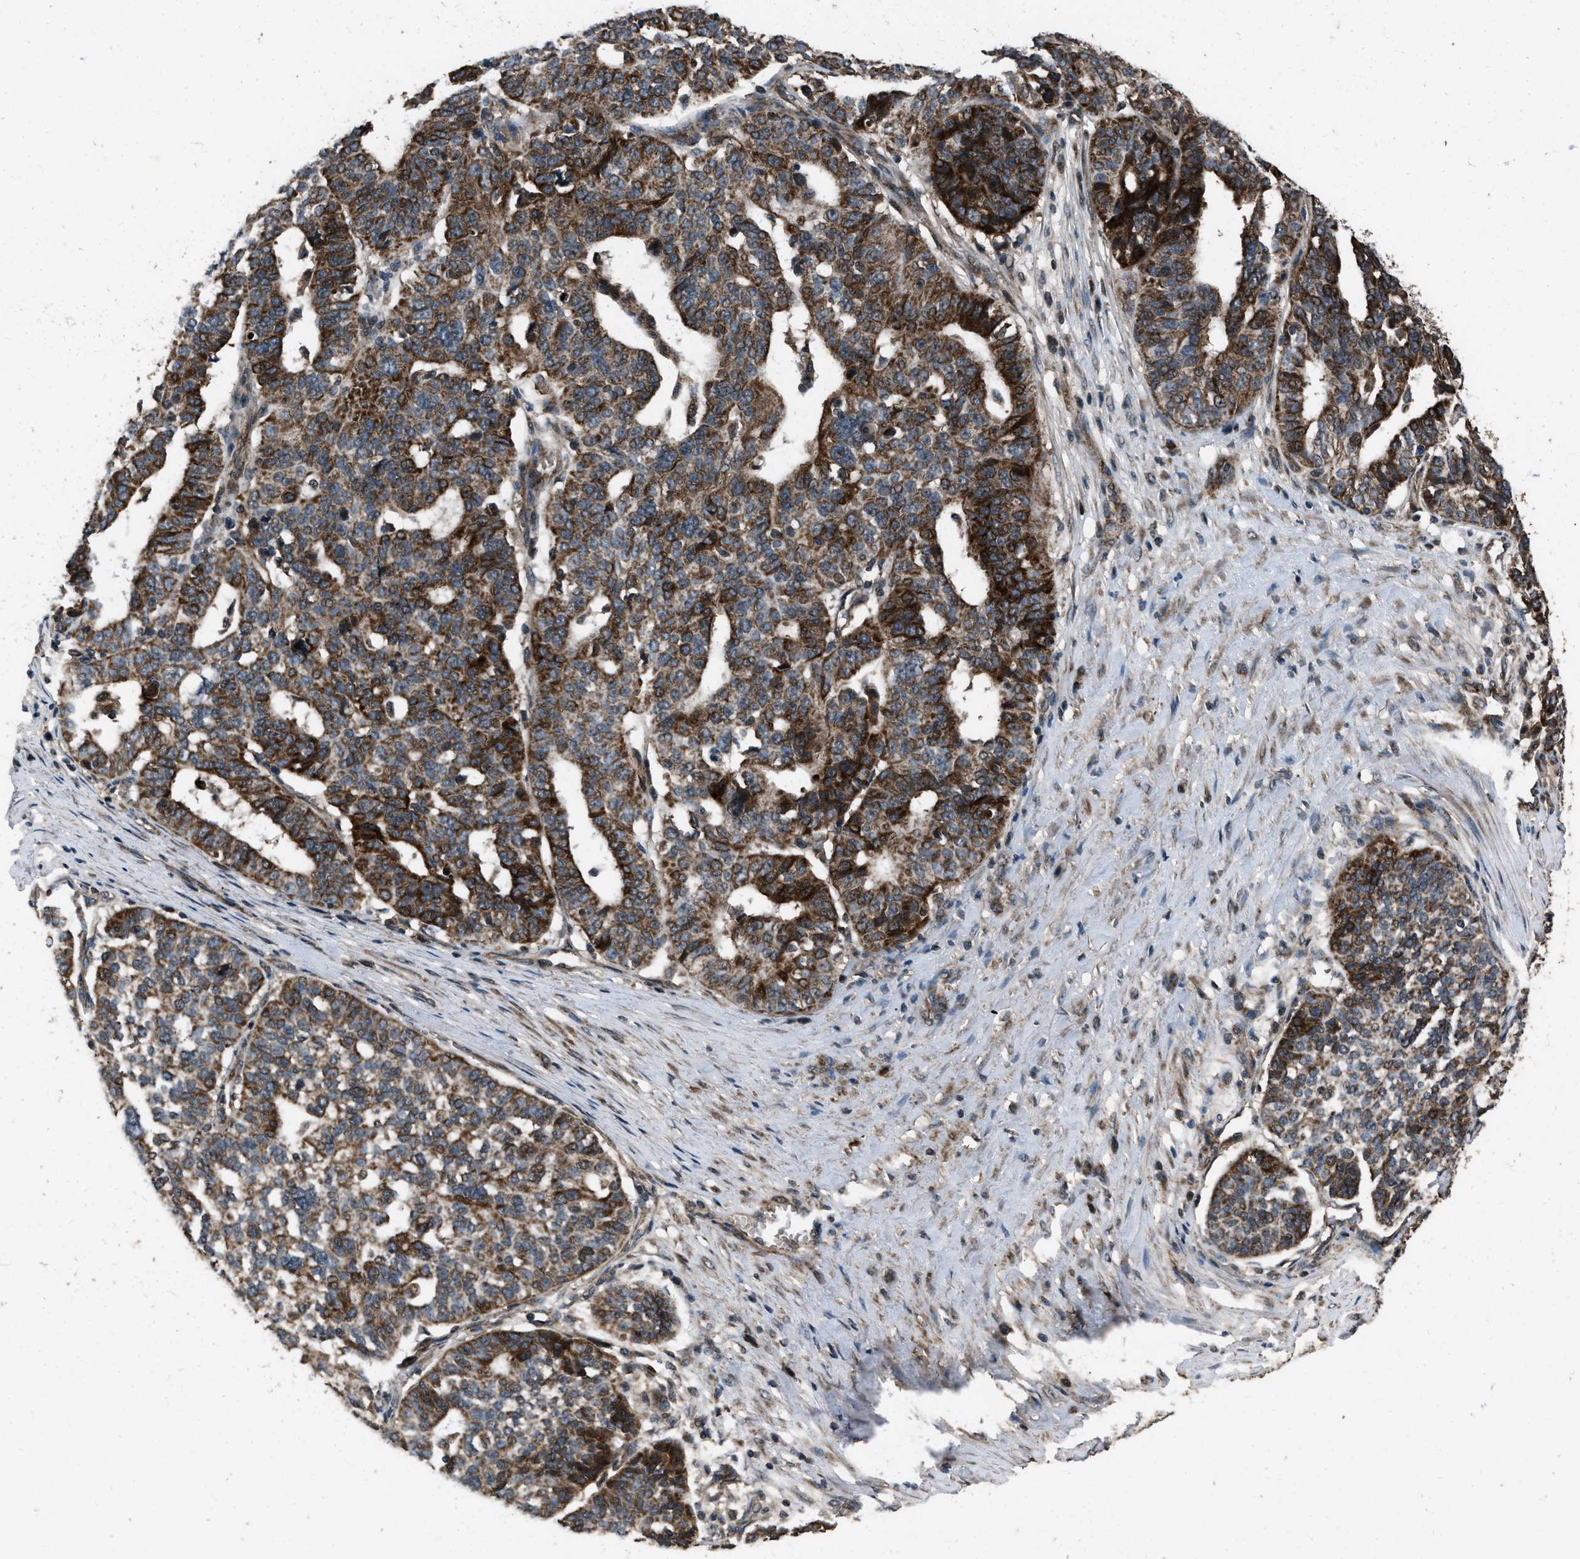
{"staining": {"intensity": "strong", "quantity": "25%-75%", "location": "cytoplasmic/membranous"}, "tissue": "ovarian cancer", "cell_type": "Tumor cells", "image_type": "cancer", "snomed": [{"axis": "morphology", "description": "Cystadenocarcinoma, serous, NOS"}, {"axis": "topography", "description": "Ovary"}], "caption": "Serous cystadenocarcinoma (ovarian) stained for a protein (brown) exhibits strong cytoplasmic/membranous positive positivity in approximately 25%-75% of tumor cells.", "gene": "IRAK4", "patient": {"sex": "female", "age": 59}}